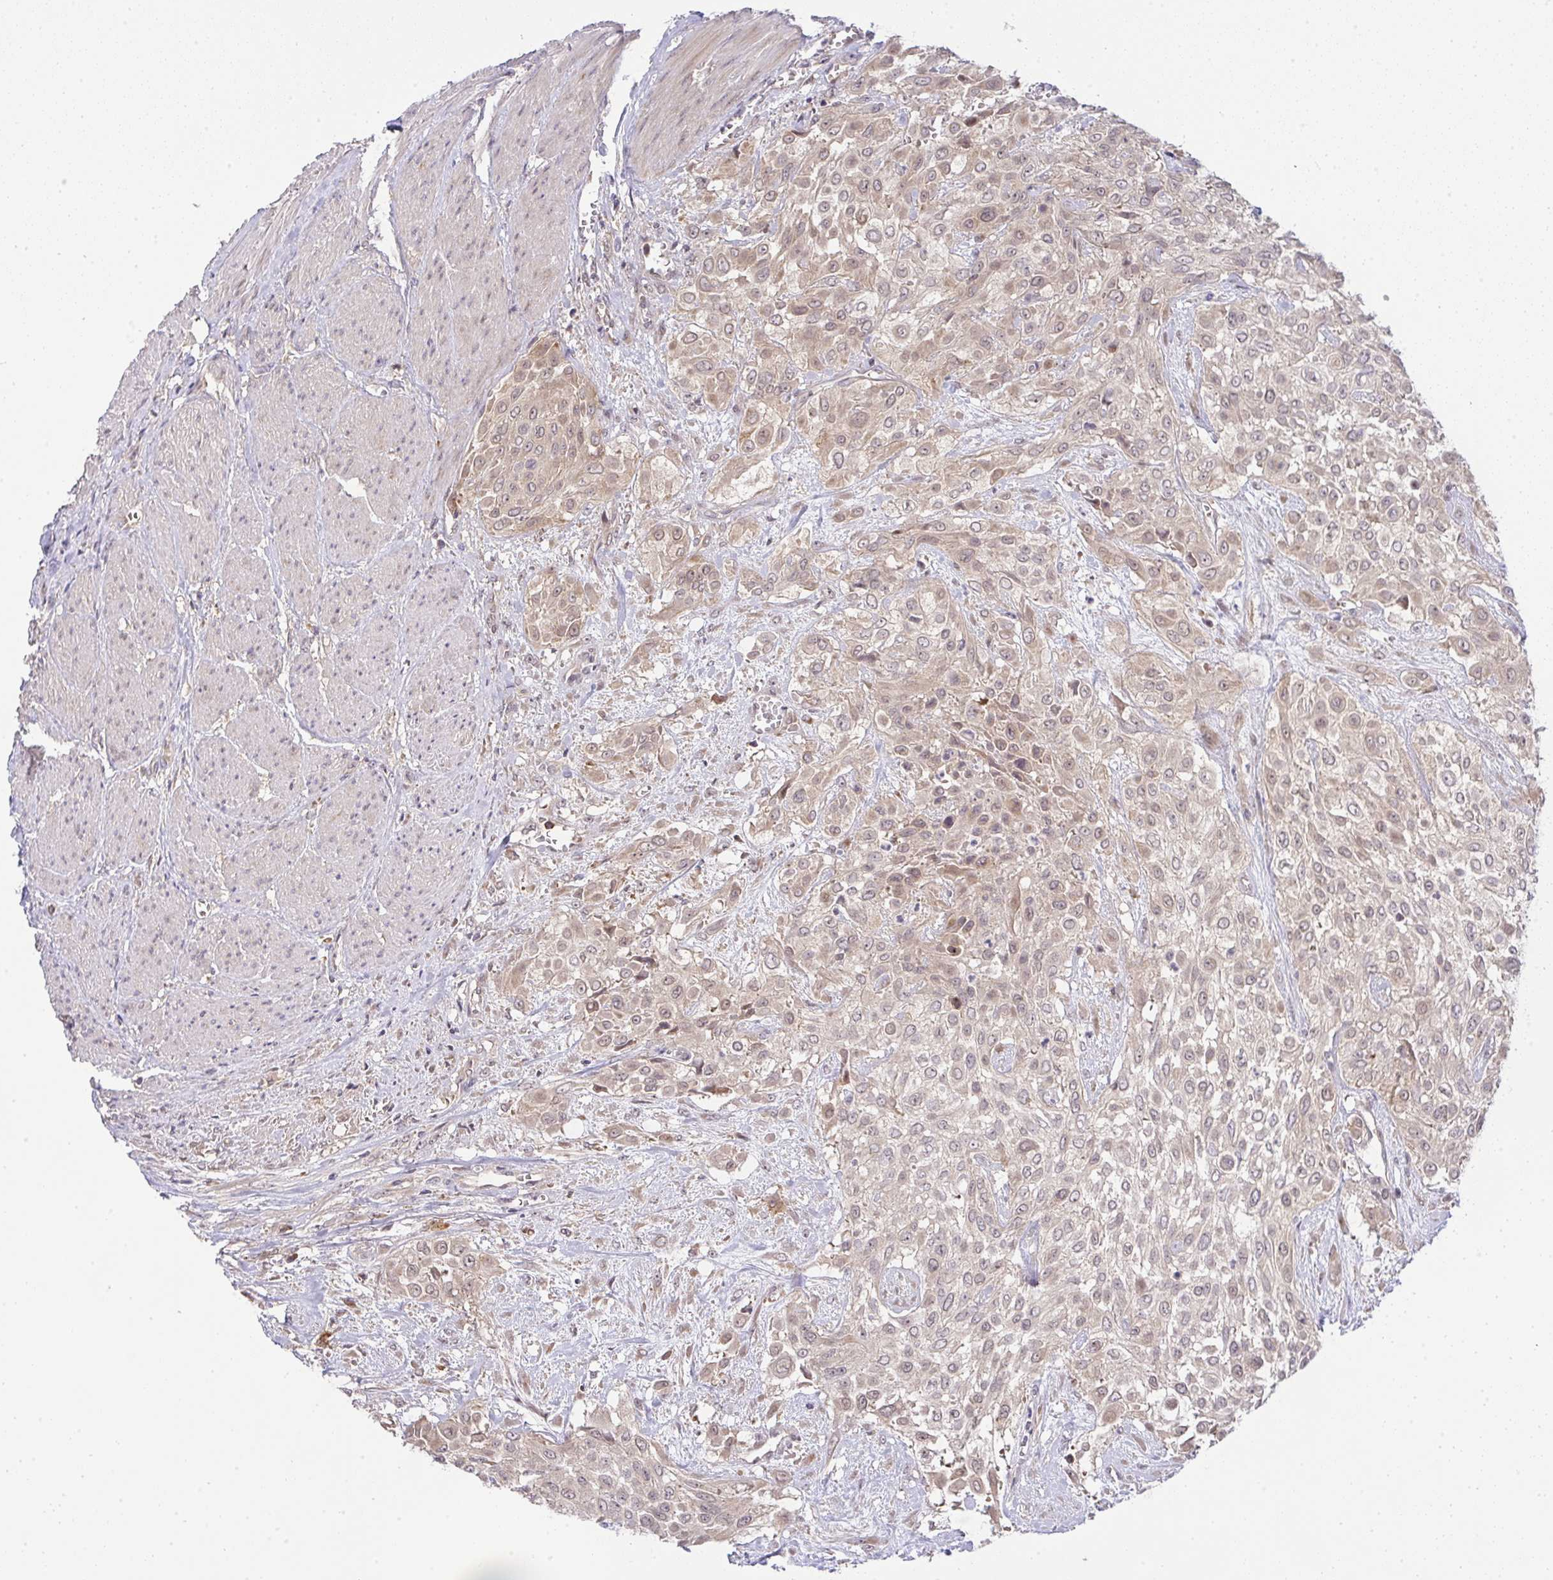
{"staining": {"intensity": "weak", "quantity": "<25%", "location": "nuclear"}, "tissue": "urothelial cancer", "cell_type": "Tumor cells", "image_type": "cancer", "snomed": [{"axis": "morphology", "description": "Urothelial carcinoma, High grade"}, {"axis": "topography", "description": "Urinary bladder"}], "caption": "Immunohistochemical staining of human high-grade urothelial carcinoma reveals no significant expression in tumor cells. (Brightfield microscopy of DAB IHC at high magnification).", "gene": "SLC9A6", "patient": {"sex": "male", "age": 57}}